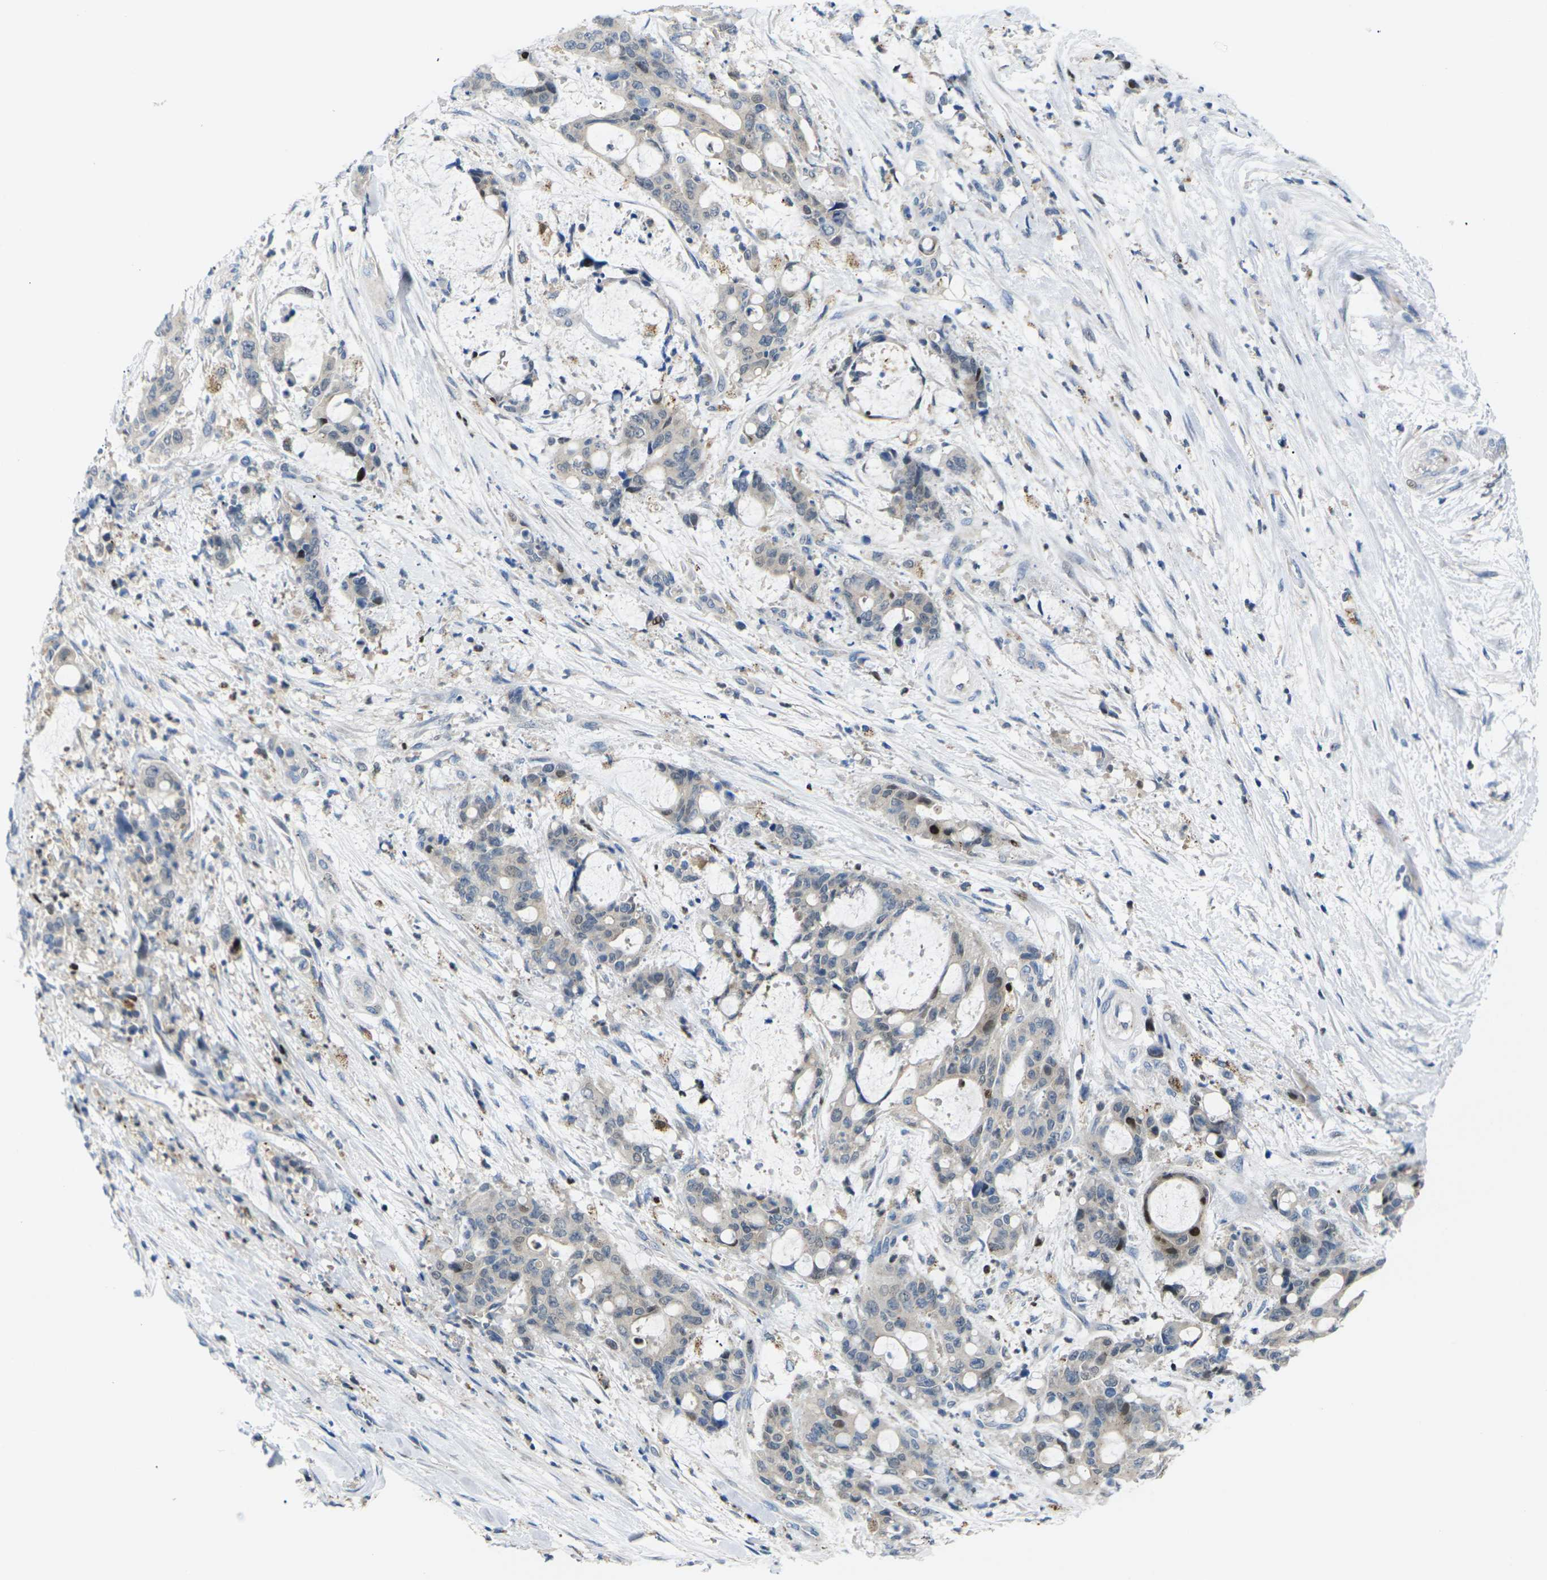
{"staining": {"intensity": "weak", "quantity": "25%-75%", "location": "cytoplasmic/membranous,nuclear"}, "tissue": "liver cancer", "cell_type": "Tumor cells", "image_type": "cancer", "snomed": [{"axis": "morphology", "description": "Normal tissue, NOS"}, {"axis": "morphology", "description": "Cholangiocarcinoma"}, {"axis": "topography", "description": "Liver"}, {"axis": "topography", "description": "Peripheral nerve tissue"}], "caption": "Liver cancer stained with DAB (3,3'-diaminobenzidine) immunohistochemistry exhibits low levels of weak cytoplasmic/membranous and nuclear expression in about 25%-75% of tumor cells.", "gene": "RPS6KA3", "patient": {"sex": "female", "age": 73}}